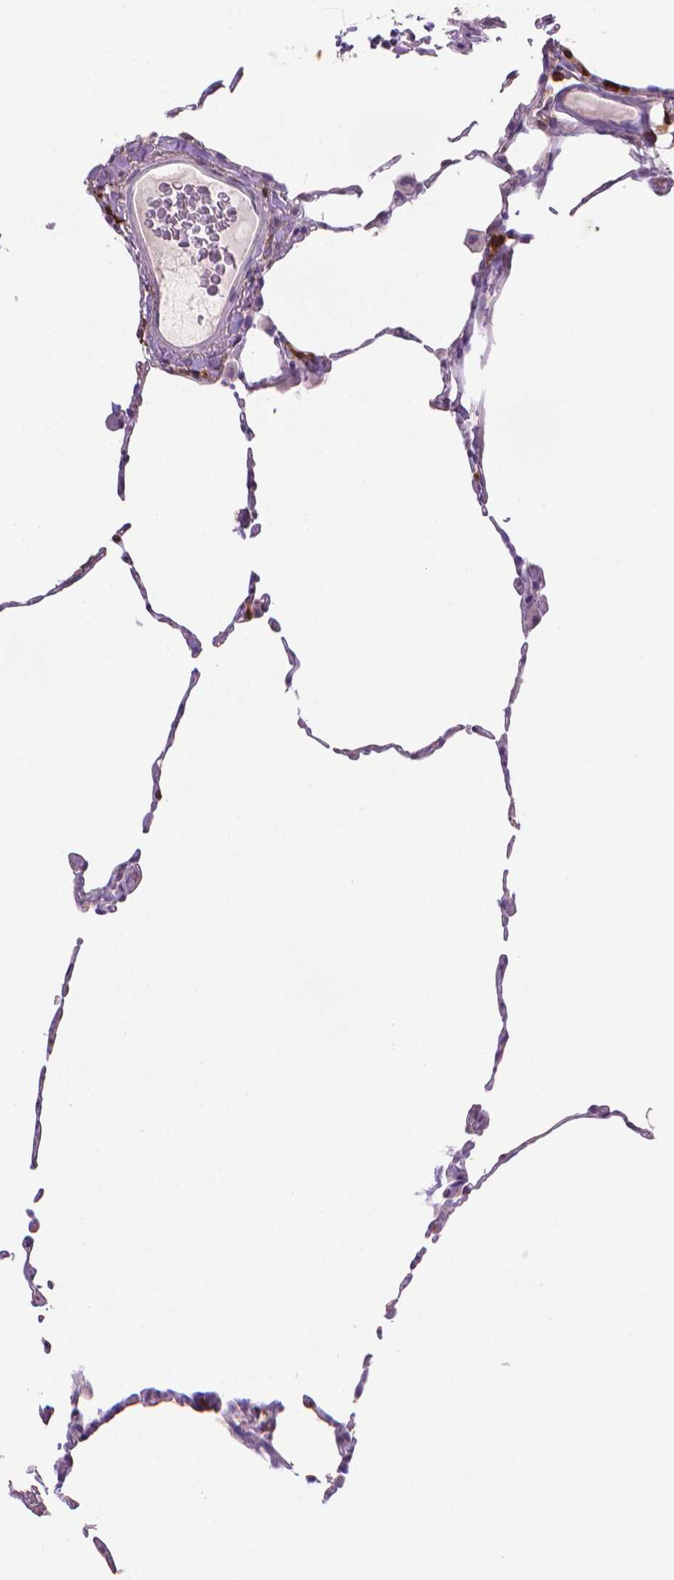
{"staining": {"intensity": "negative", "quantity": "none", "location": "none"}, "tissue": "lung", "cell_type": "Alveolar cells", "image_type": "normal", "snomed": [{"axis": "morphology", "description": "Normal tissue, NOS"}, {"axis": "topography", "description": "Lung"}], "caption": "DAB (3,3'-diaminobenzidine) immunohistochemical staining of normal human lung reveals no significant positivity in alveolar cells. (DAB immunohistochemistry (IHC) with hematoxylin counter stain).", "gene": "BCL2", "patient": {"sex": "female", "age": 57}}